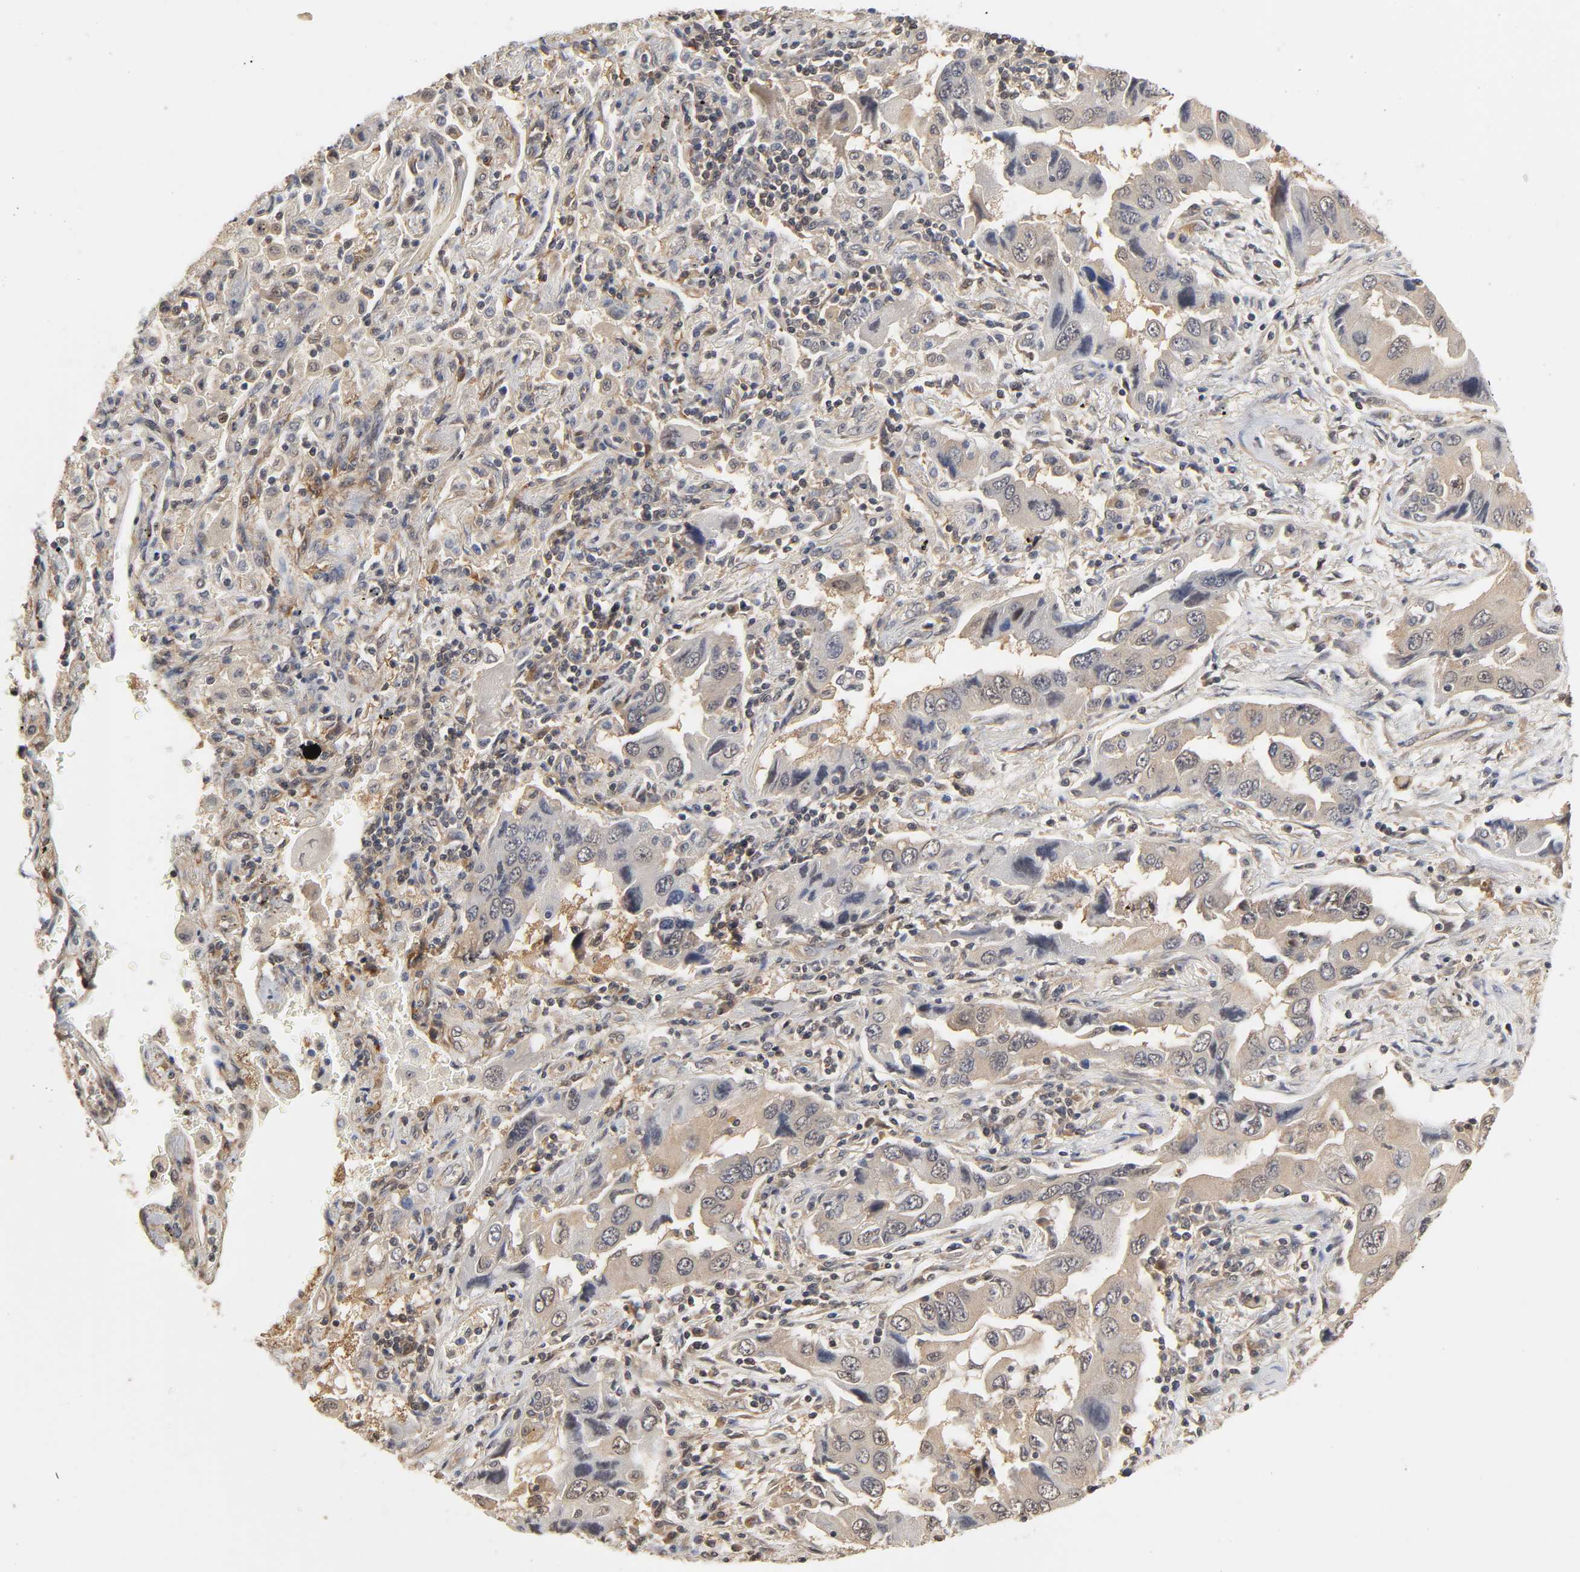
{"staining": {"intensity": "weak", "quantity": ">75%", "location": "cytoplasmic/membranous"}, "tissue": "lung cancer", "cell_type": "Tumor cells", "image_type": "cancer", "snomed": [{"axis": "morphology", "description": "Adenocarcinoma, NOS"}, {"axis": "topography", "description": "Lung"}], "caption": "The micrograph shows staining of adenocarcinoma (lung), revealing weak cytoplasmic/membranous protein positivity (brown color) within tumor cells.", "gene": "PDE5A", "patient": {"sex": "female", "age": 65}}